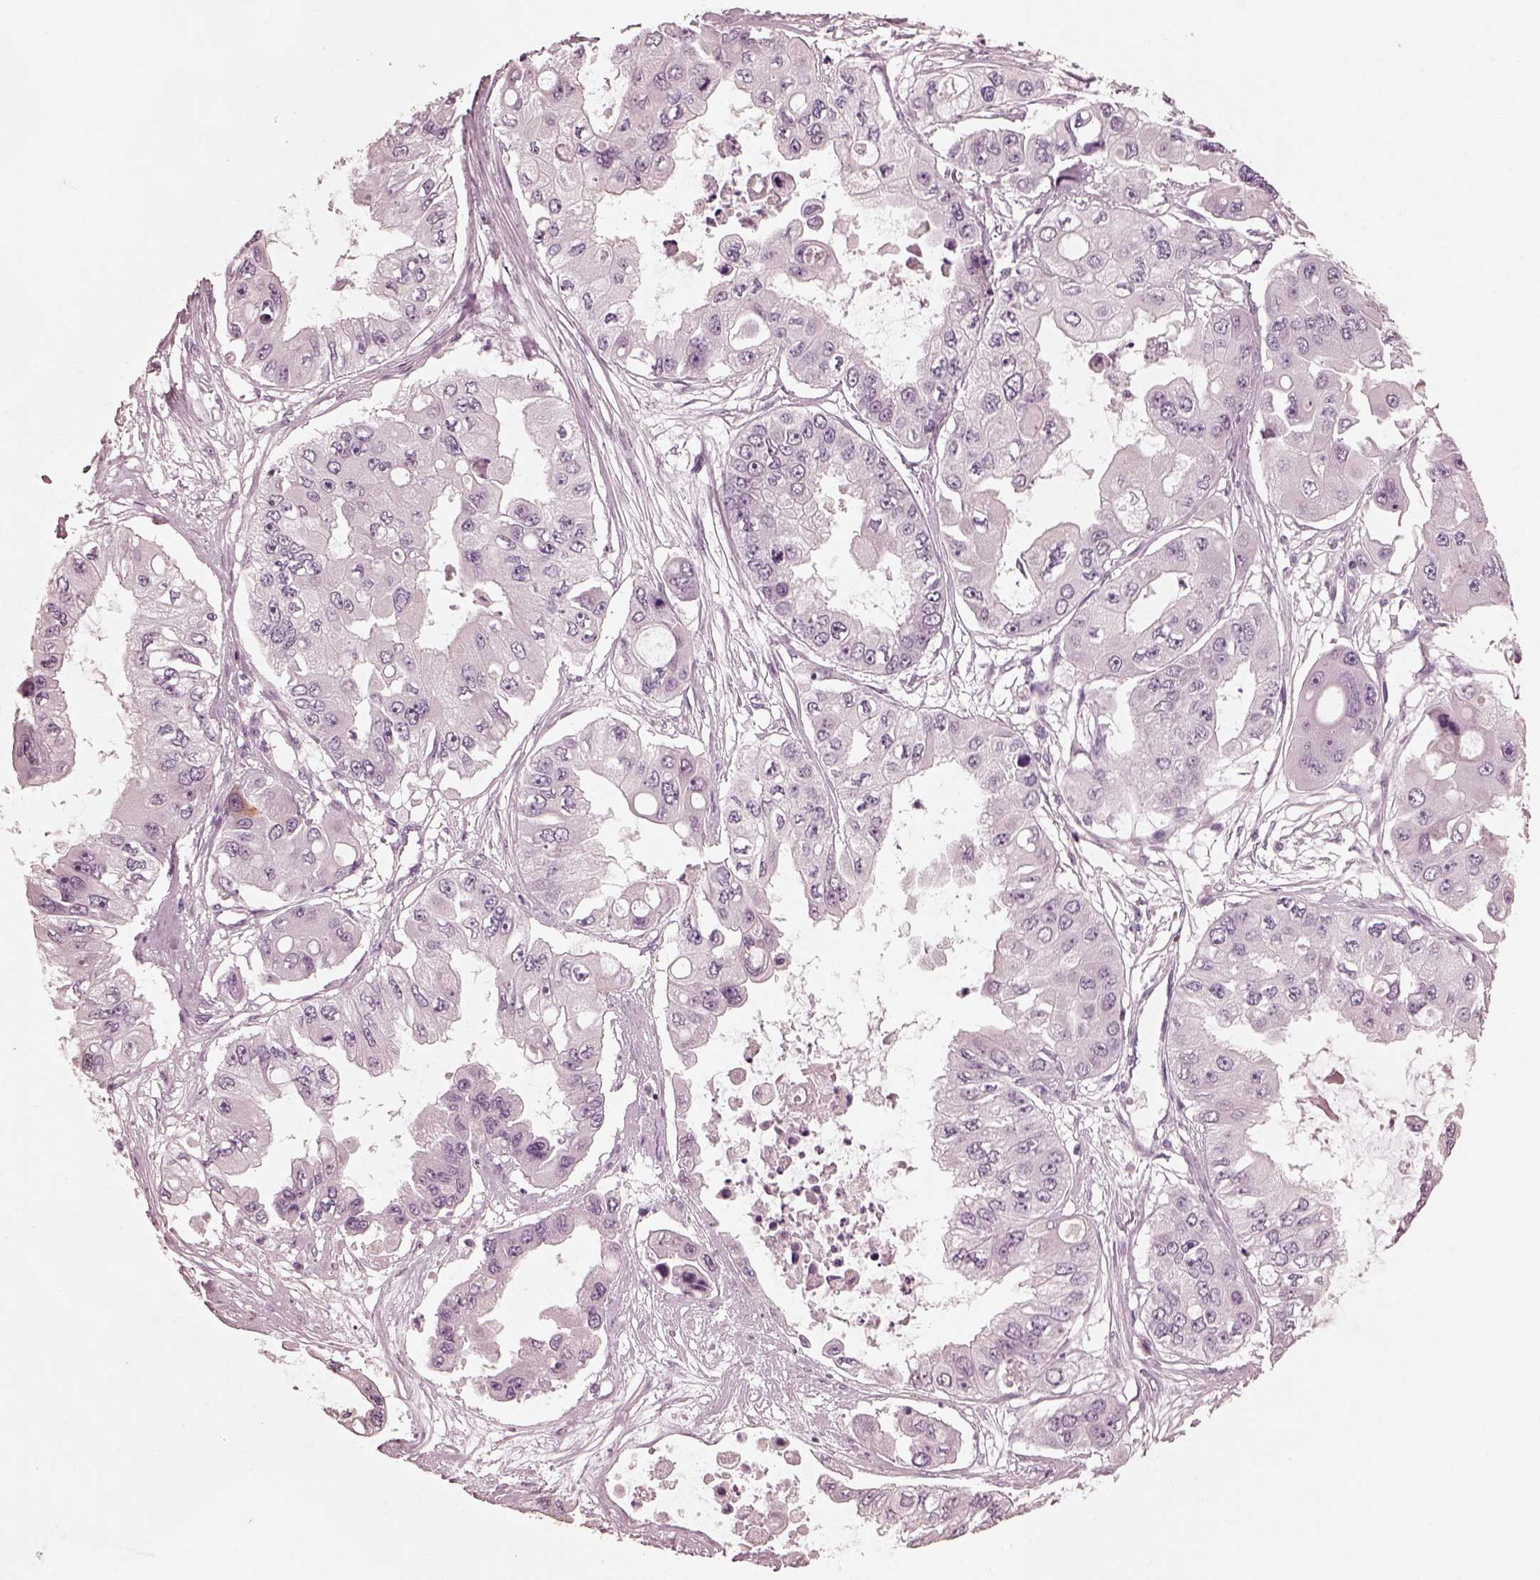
{"staining": {"intensity": "negative", "quantity": "none", "location": "none"}, "tissue": "ovarian cancer", "cell_type": "Tumor cells", "image_type": "cancer", "snomed": [{"axis": "morphology", "description": "Cystadenocarcinoma, serous, NOS"}, {"axis": "topography", "description": "Ovary"}], "caption": "This is an immunohistochemistry photomicrograph of human ovarian cancer (serous cystadenocarcinoma). There is no expression in tumor cells.", "gene": "CGA", "patient": {"sex": "female", "age": 56}}